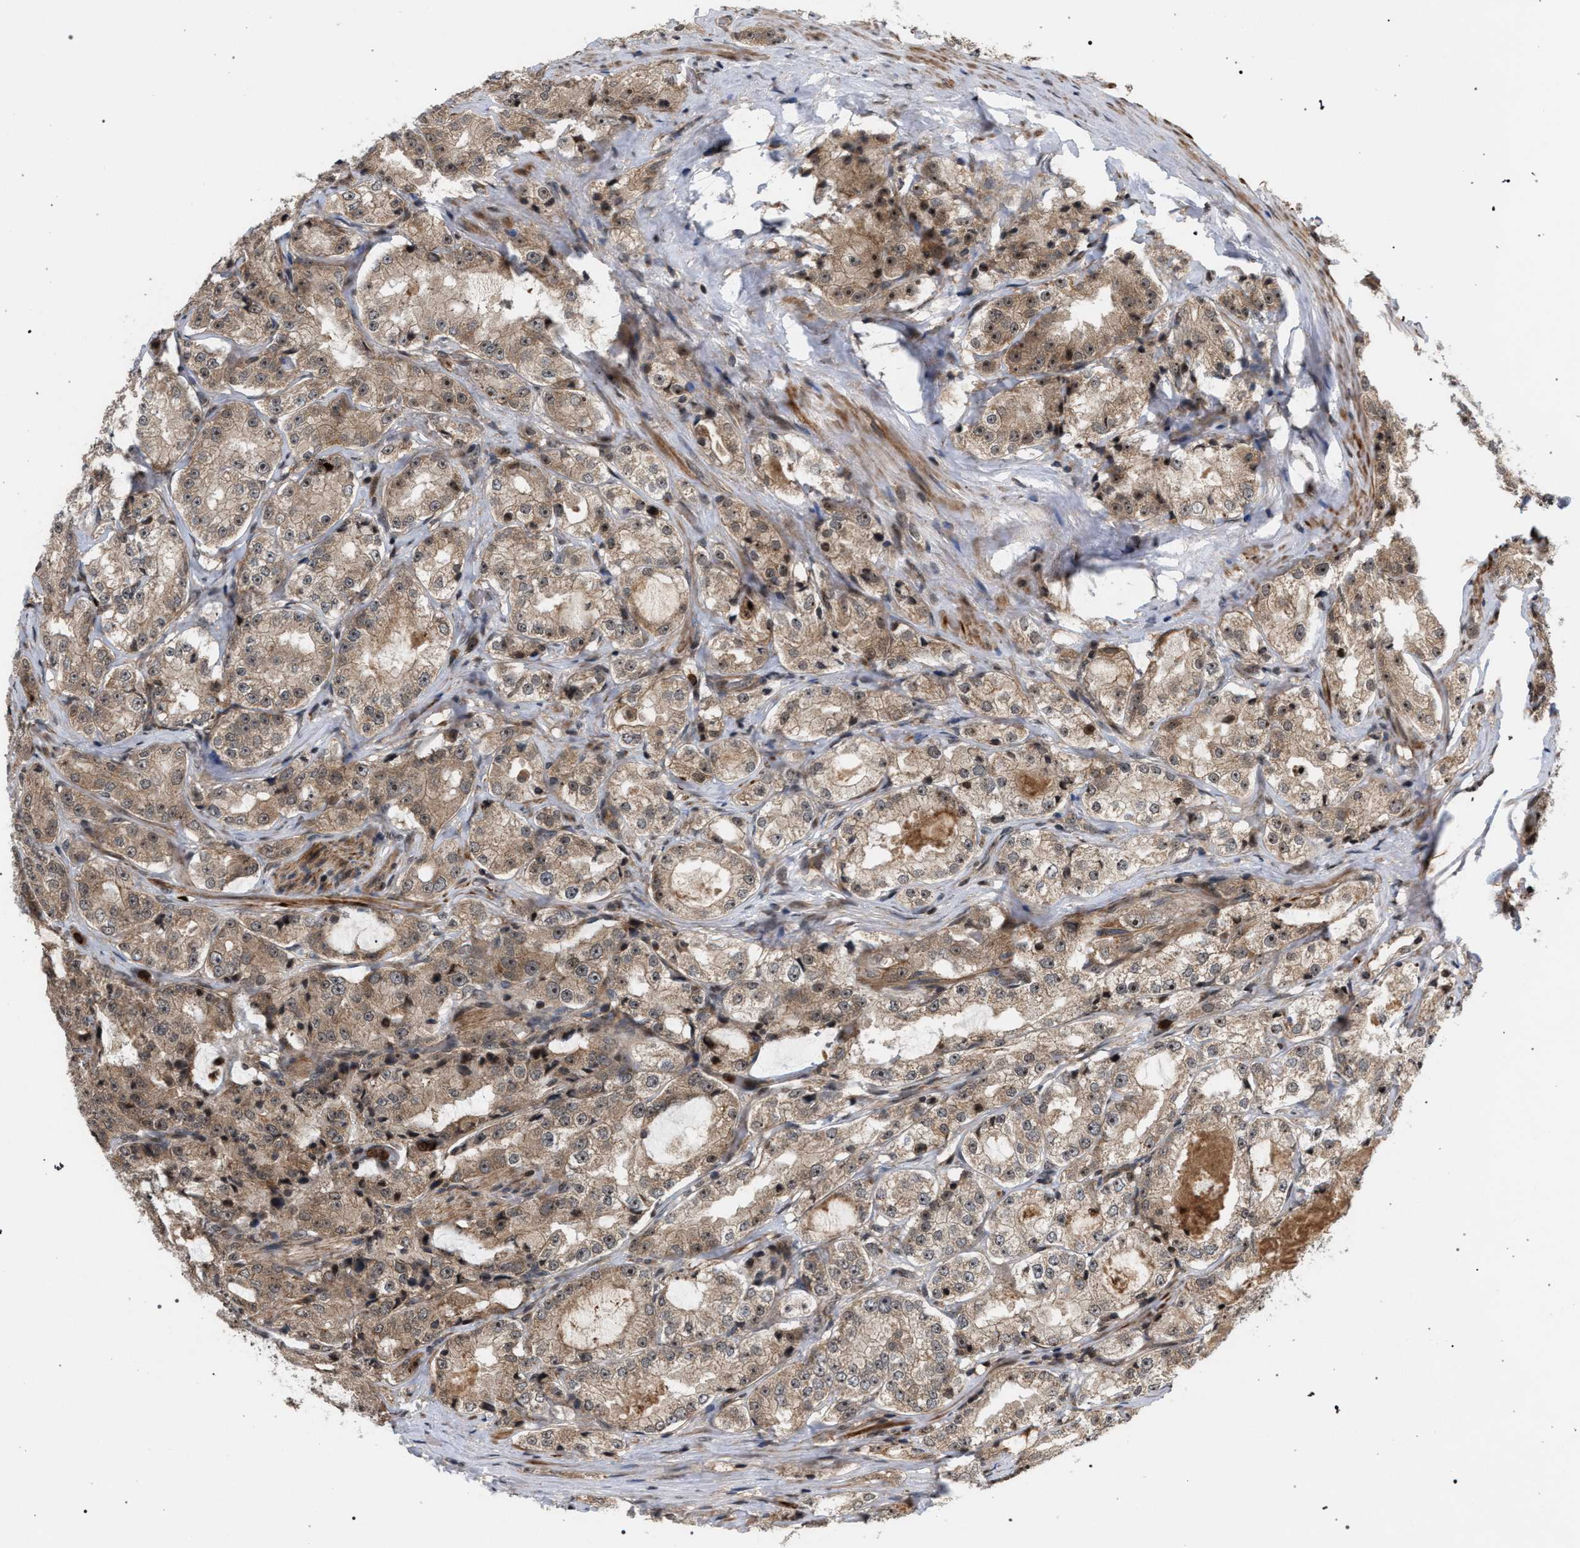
{"staining": {"intensity": "weak", "quantity": ">75%", "location": "cytoplasmic/membranous"}, "tissue": "prostate cancer", "cell_type": "Tumor cells", "image_type": "cancer", "snomed": [{"axis": "morphology", "description": "Adenocarcinoma, High grade"}, {"axis": "topography", "description": "Prostate"}], "caption": "Protein expression analysis of human prostate high-grade adenocarcinoma reveals weak cytoplasmic/membranous positivity in about >75% of tumor cells.", "gene": "IRAK4", "patient": {"sex": "male", "age": 73}}